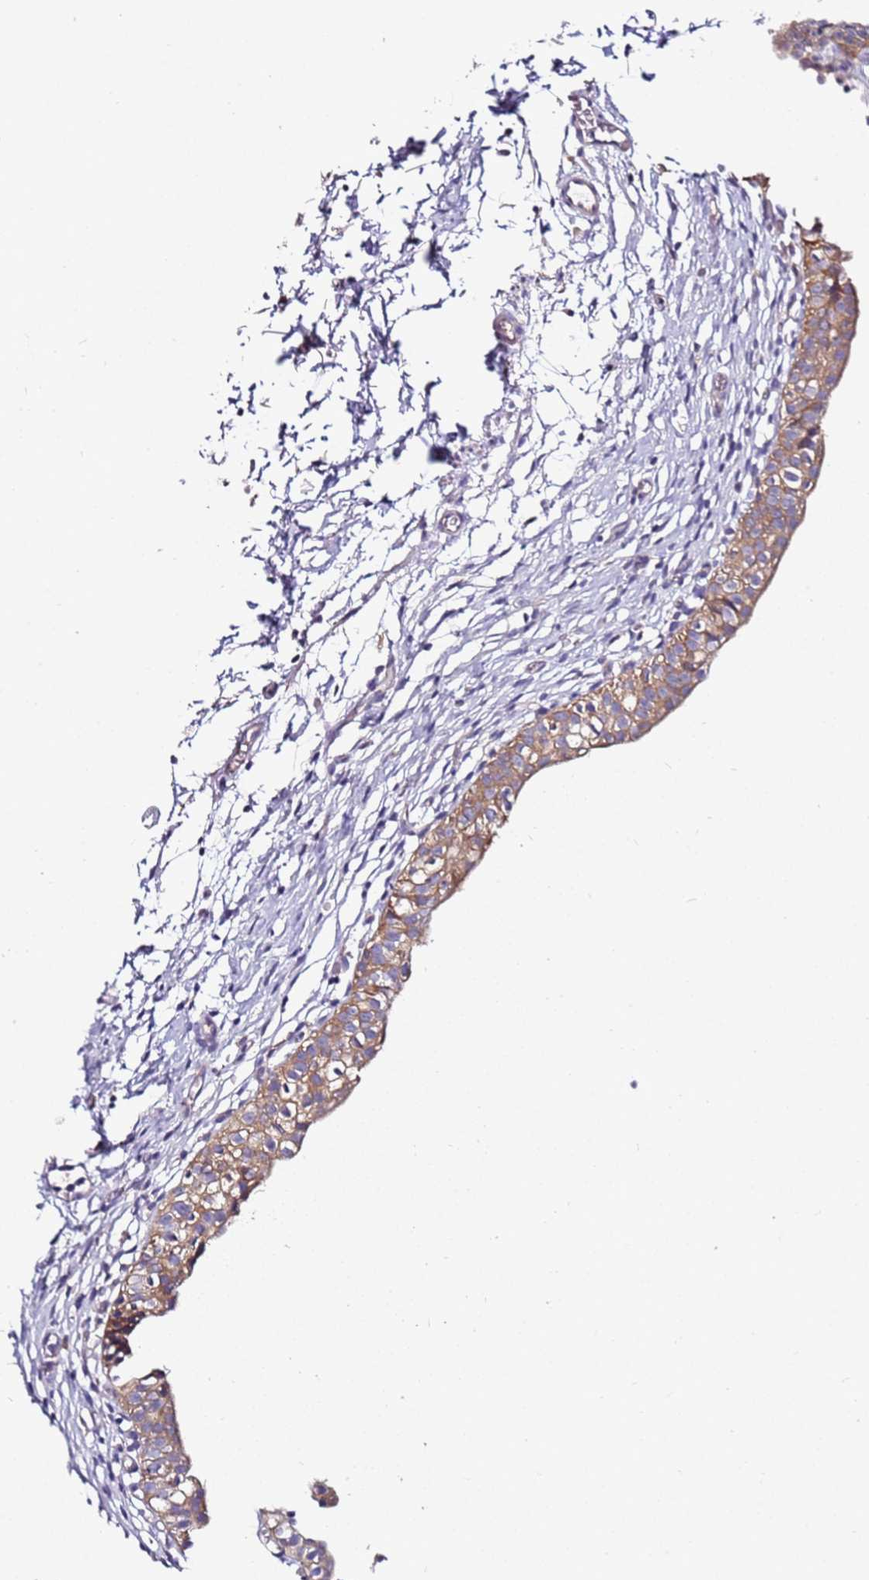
{"staining": {"intensity": "moderate", "quantity": ">75%", "location": "cytoplasmic/membranous"}, "tissue": "urinary bladder", "cell_type": "Urothelial cells", "image_type": "normal", "snomed": [{"axis": "morphology", "description": "Normal tissue, NOS"}, {"axis": "topography", "description": "Urinary bladder"}, {"axis": "topography", "description": "Peripheral nerve tissue"}], "caption": "Protein staining of benign urinary bladder displays moderate cytoplasmic/membranous staining in approximately >75% of urothelial cells. The staining is performed using DAB brown chromogen to label protein expression. The nuclei are counter-stained blue using hematoxylin.", "gene": "SRRM5", "patient": {"sex": "male", "age": 55}}